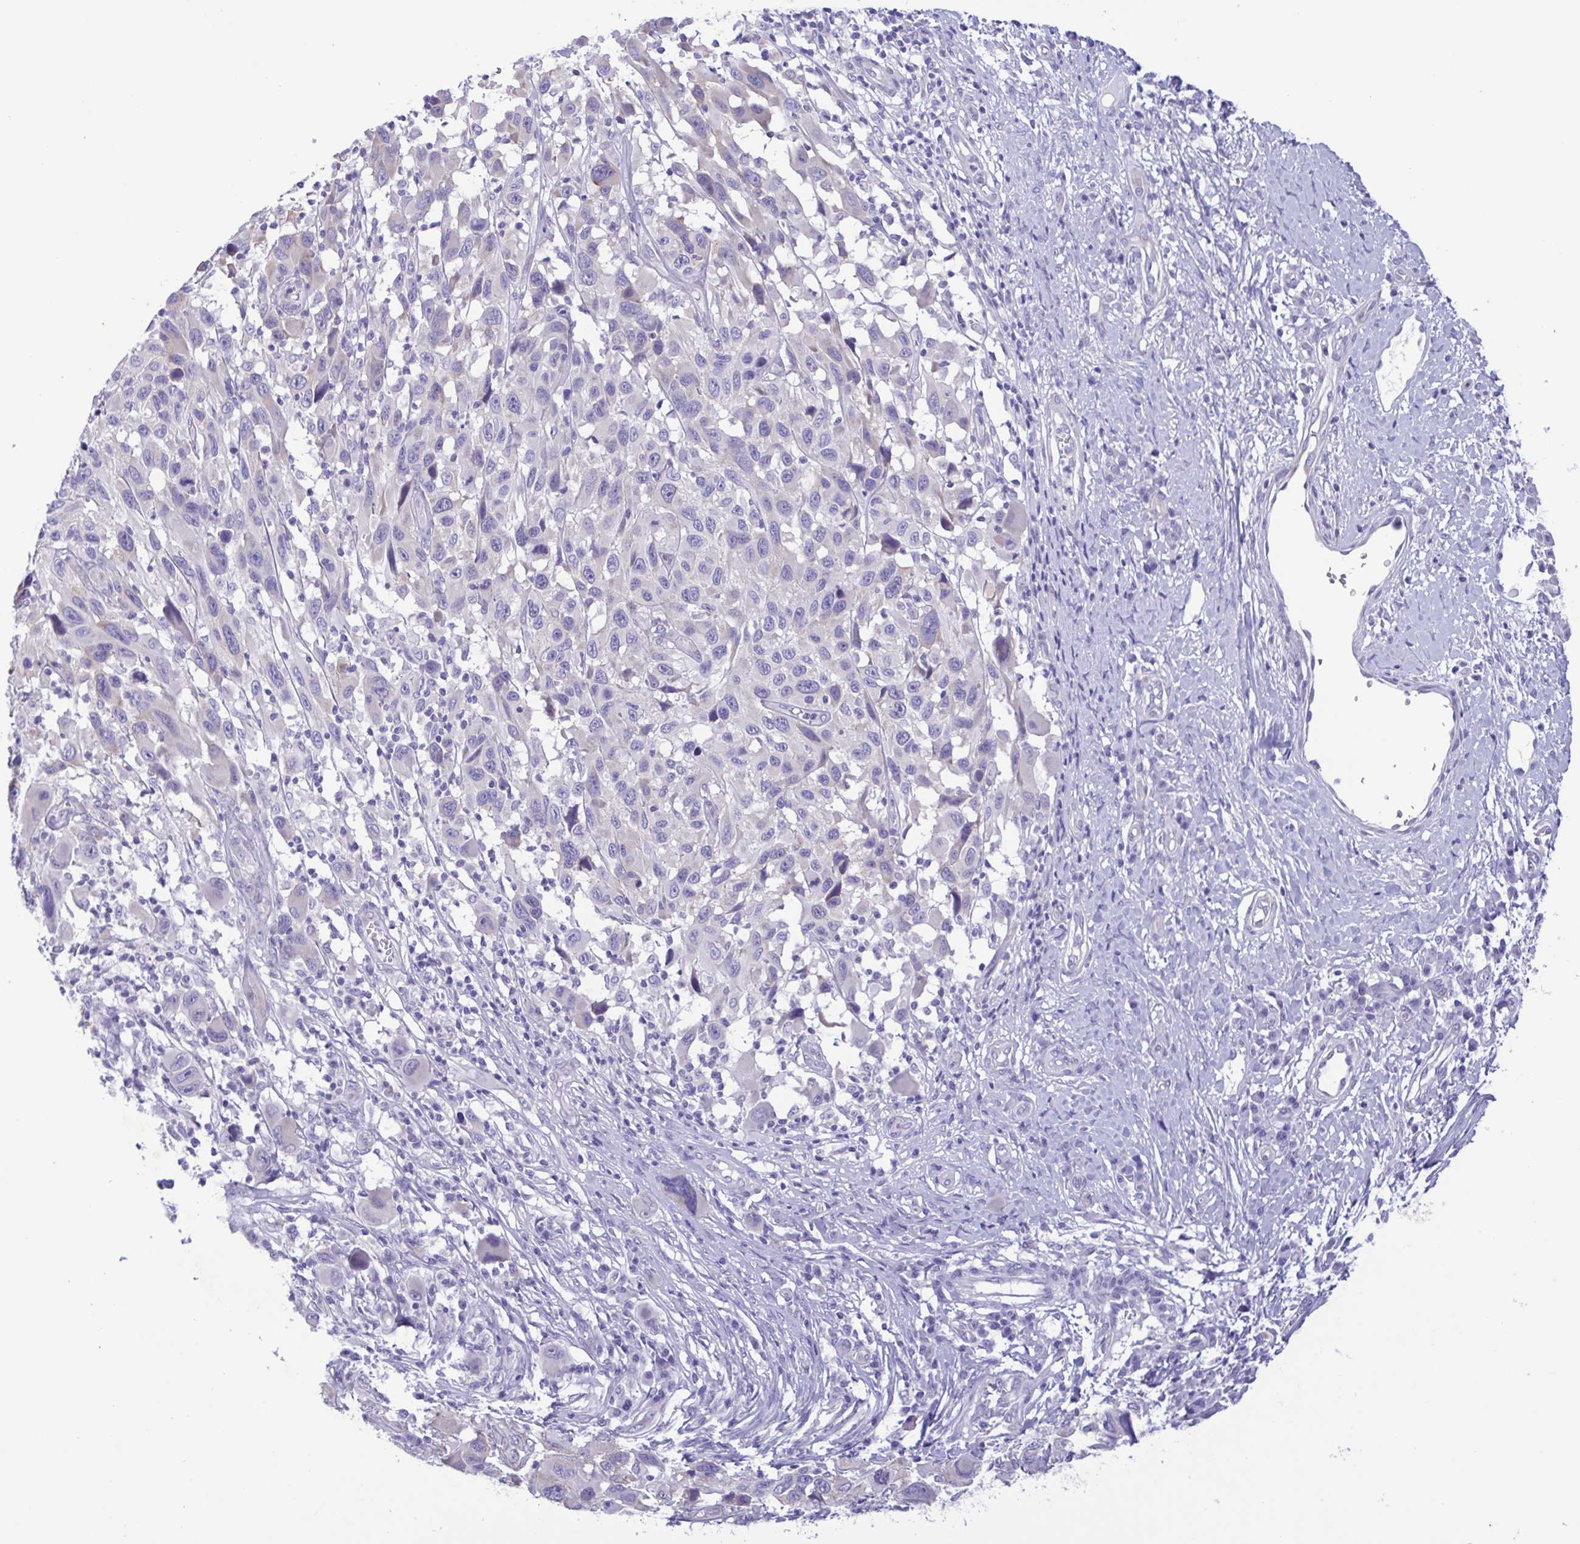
{"staining": {"intensity": "negative", "quantity": "none", "location": "none"}, "tissue": "melanoma", "cell_type": "Tumor cells", "image_type": "cancer", "snomed": [{"axis": "morphology", "description": "Malignant melanoma, NOS"}, {"axis": "topography", "description": "Skin"}], "caption": "IHC of human melanoma demonstrates no expression in tumor cells. (DAB IHC visualized using brightfield microscopy, high magnification).", "gene": "TNNI3", "patient": {"sex": "male", "age": 53}}